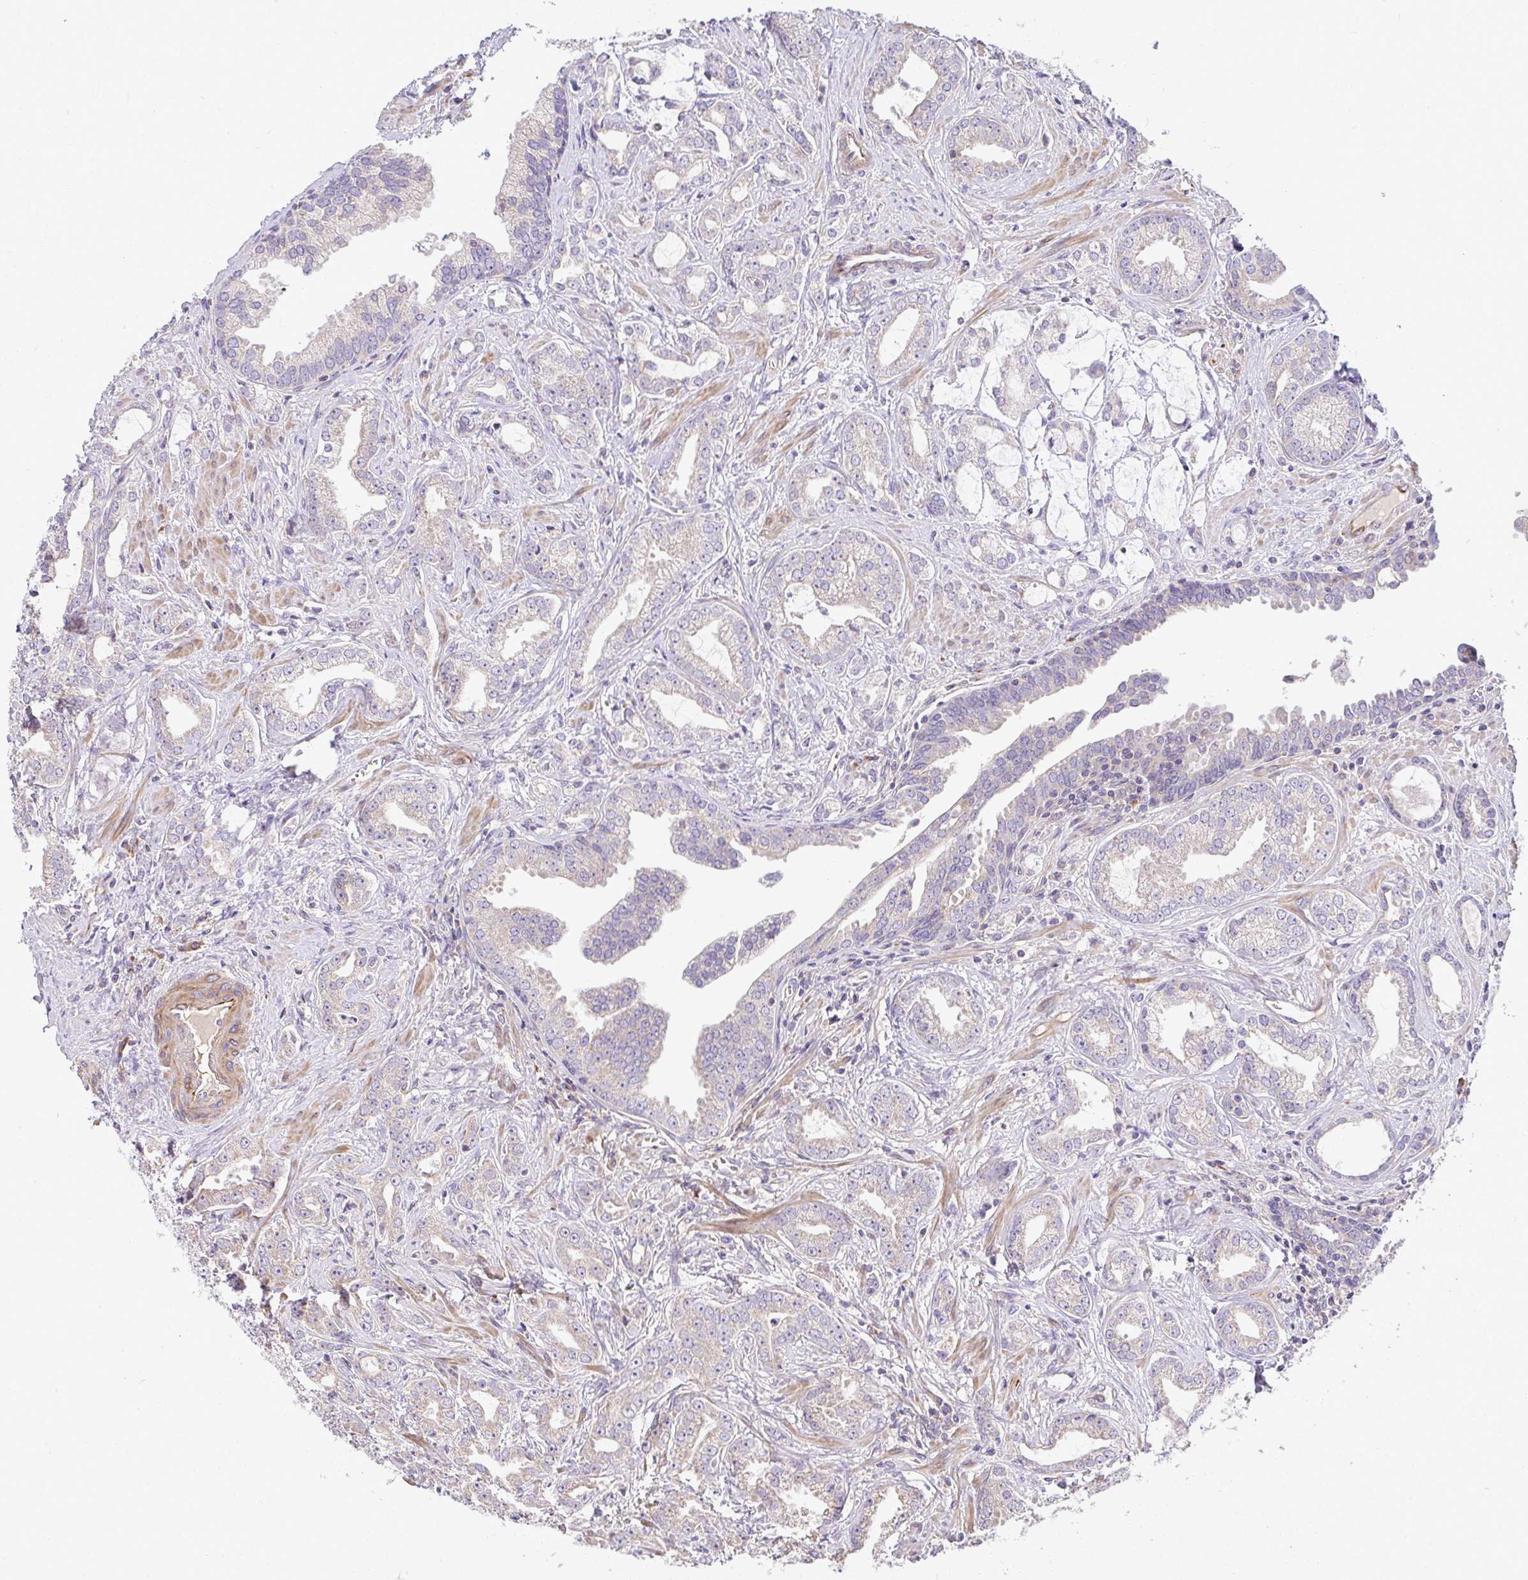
{"staining": {"intensity": "weak", "quantity": "25%-75%", "location": "cytoplasmic/membranous"}, "tissue": "prostate cancer", "cell_type": "Tumor cells", "image_type": "cancer", "snomed": [{"axis": "morphology", "description": "Adenocarcinoma, Medium grade"}, {"axis": "topography", "description": "Prostate"}], "caption": "This is a micrograph of immunohistochemistry staining of prostate adenocarcinoma (medium-grade), which shows weak expression in the cytoplasmic/membranous of tumor cells.", "gene": "GRID2", "patient": {"sex": "male", "age": 57}}